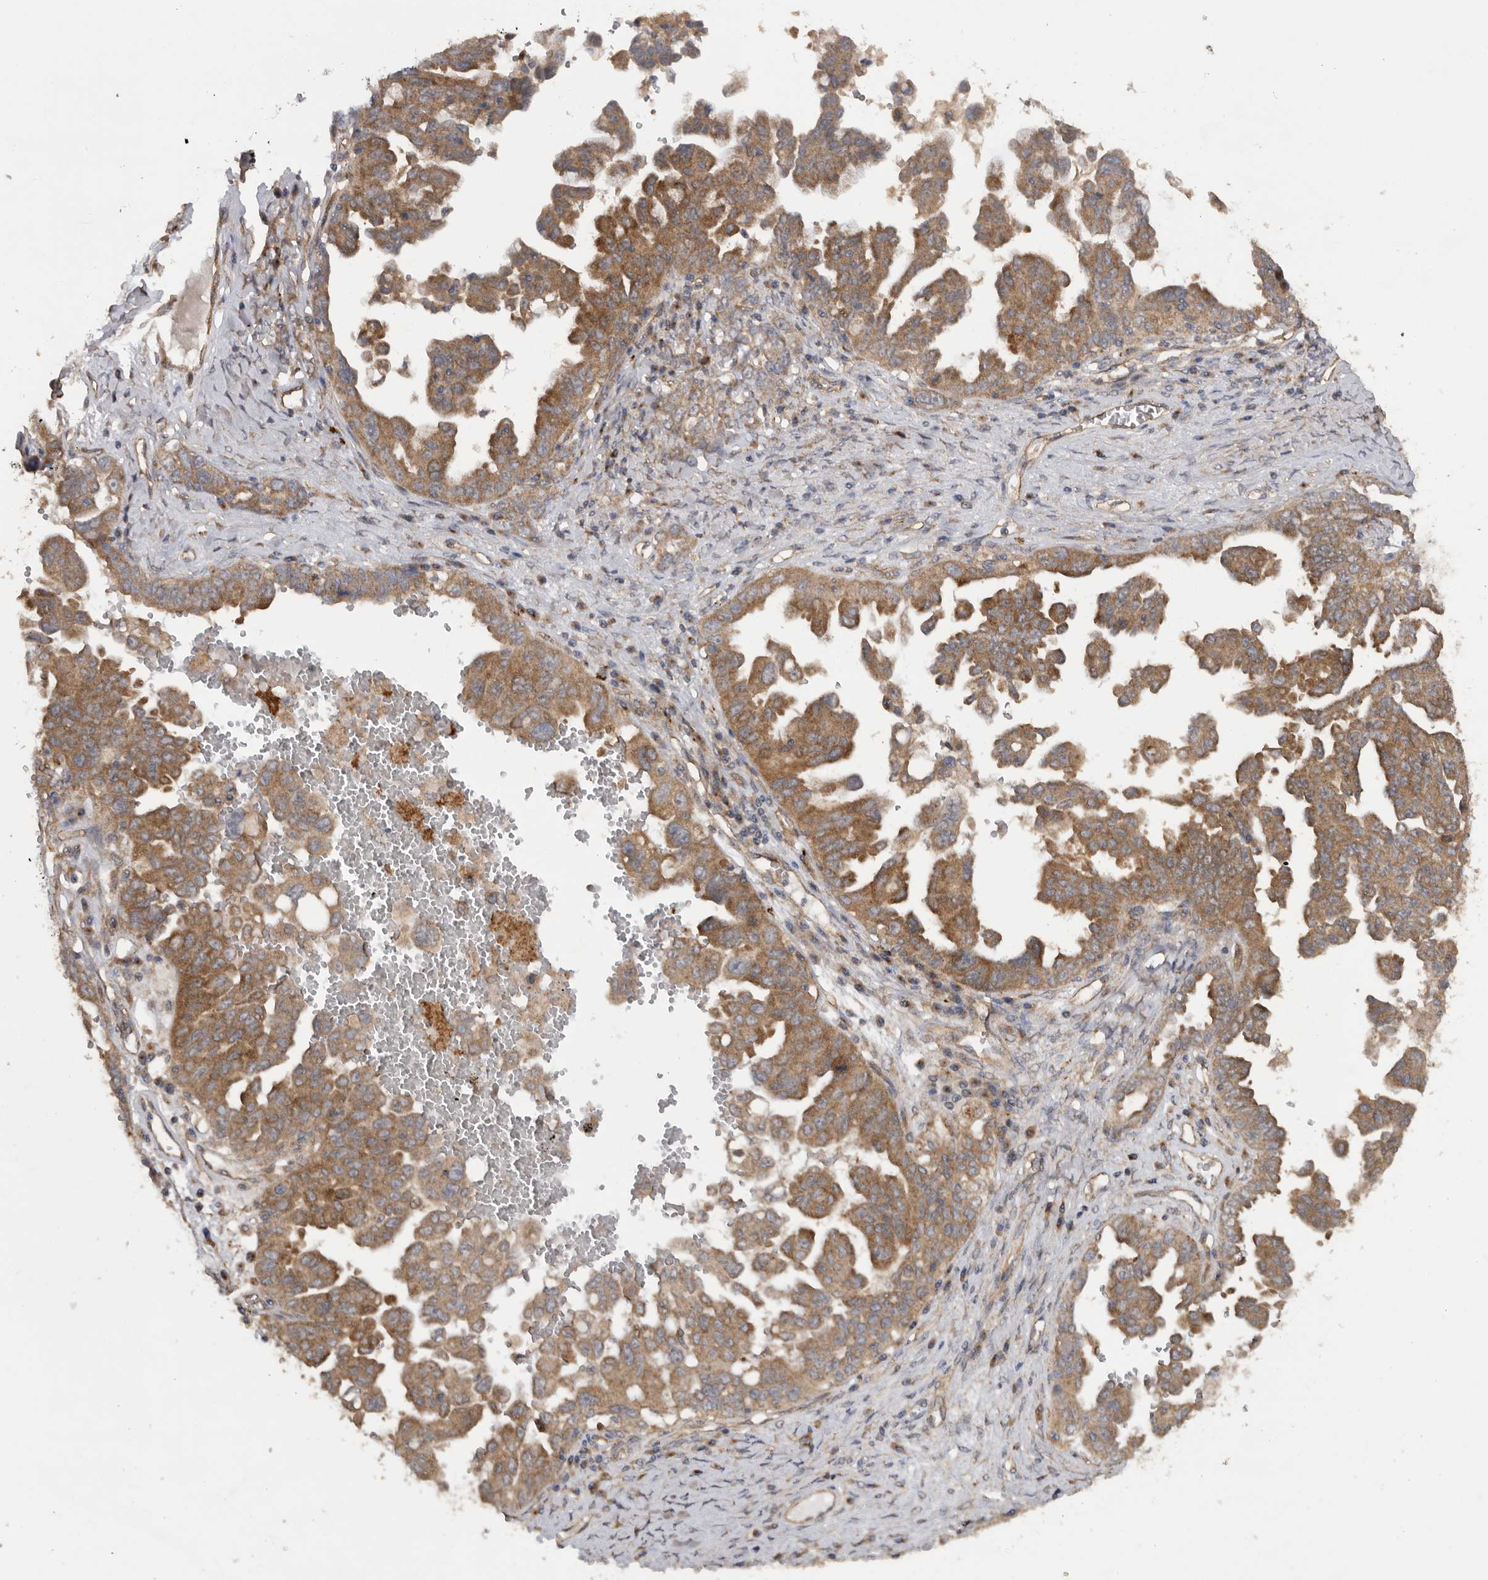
{"staining": {"intensity": "moderate", "quantity": ">75%", "location": "cytoplasmic/membranous"}, "tissue": "ovarian cancer", "cell_type": "Tumor cells", "image_type": "cancer", "snomed": [{"axis": "morphology", "description": "Carcinoma, endometroid"}, {"axis": "topography", "description": "Ovary"}], "caption": "Human ovarian cancer (endometroid carcinoma) stained with a brown dye shows moderate cytoplasmic/membranous positive staining in approximately >75% of tumor cells.", "gene": "PODXL2", "patient": {"sex": "female", "age": 62}}